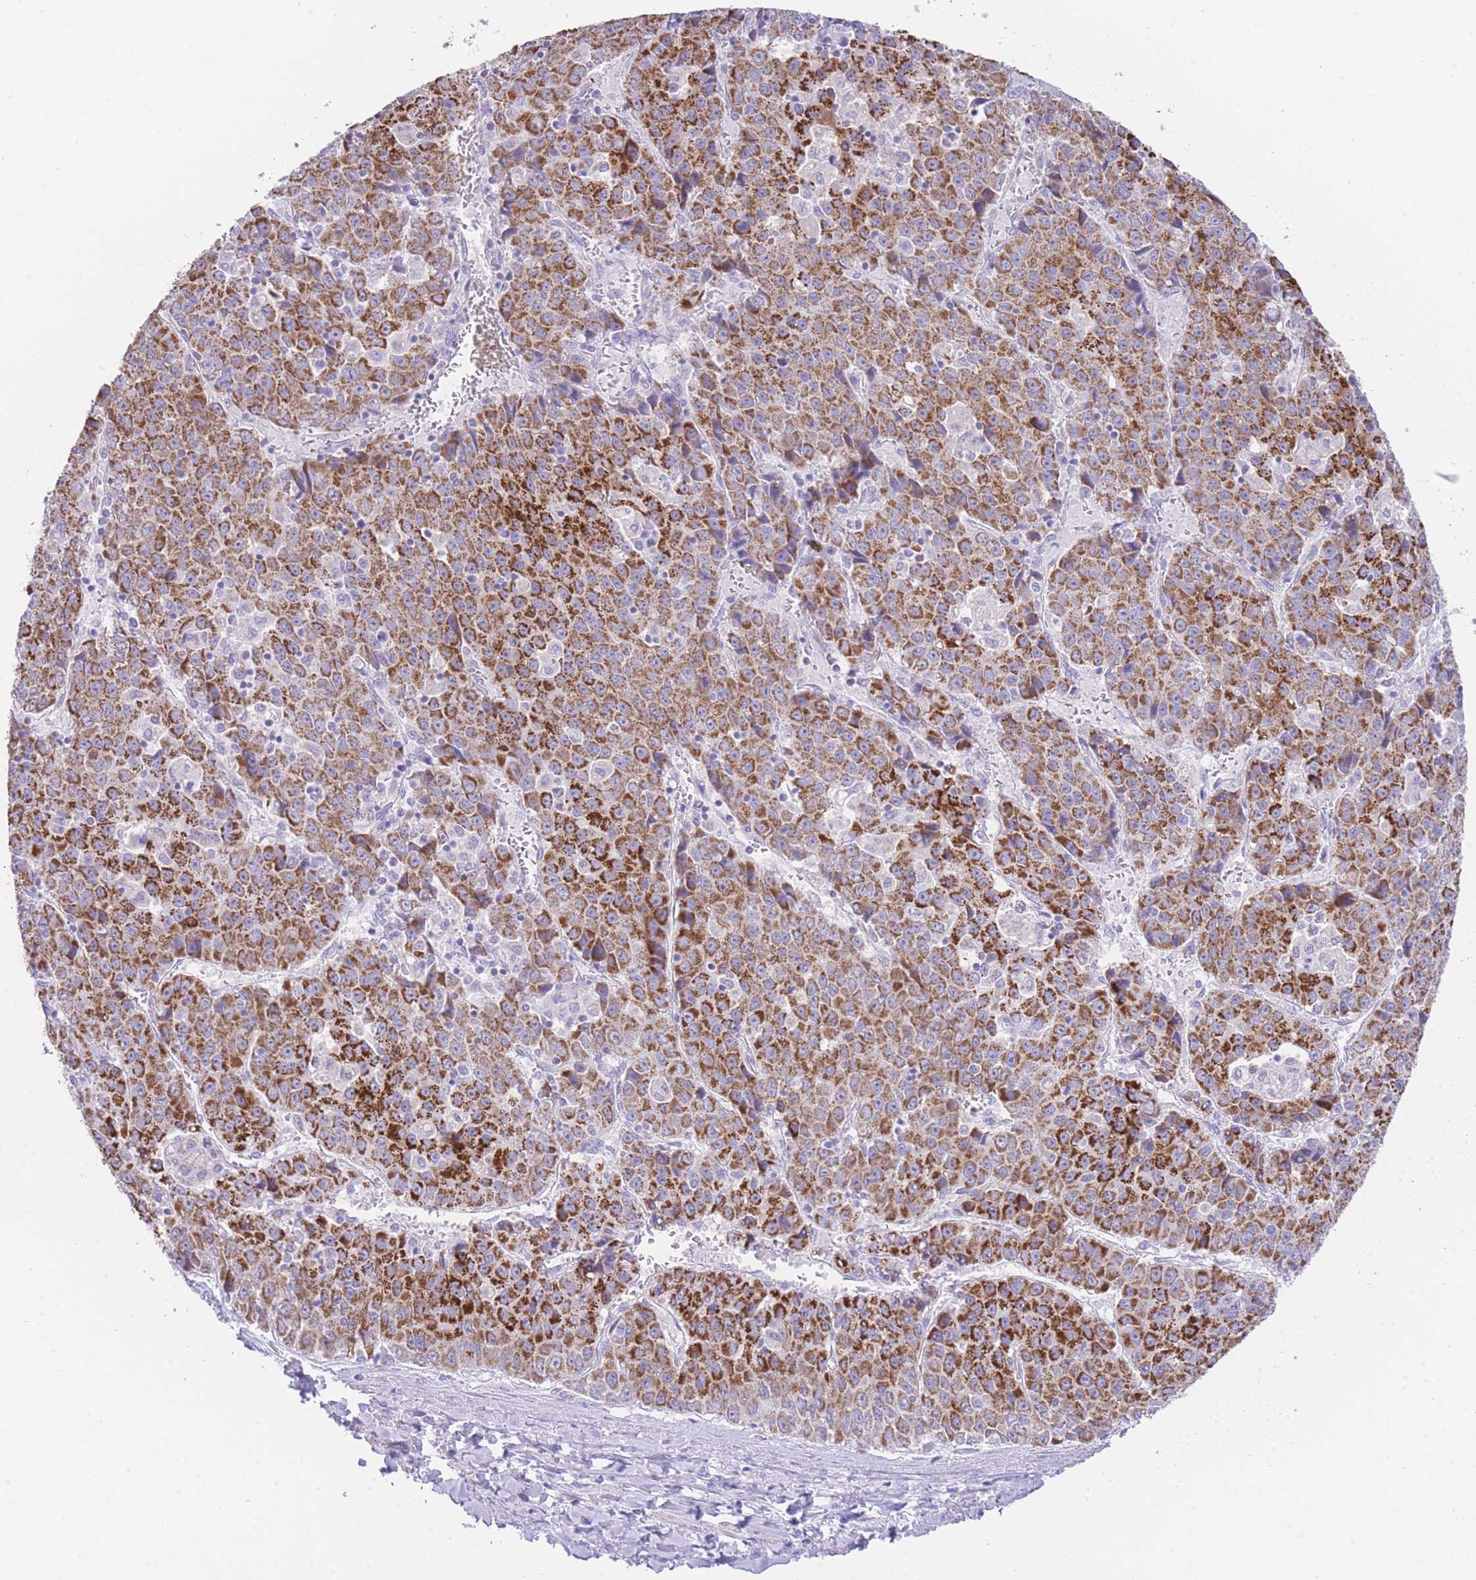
{"staining": {"intensity": "strong", "quantity": ">75%", "location": "cytoplasmic/membranous"}, "tissue": "liver cancer", "cell_type": "Tumor cells", "image_type": "cancer", "snomed": [{"axis": "morphology", "description": "Carcinoma, Hepatocellular, NOS"}, {"axis": "topography", "description": "Liver"}], "caption": "Protein analysis of liver cancer tissue reveals strong cytoplasmic/membranous staining in about >75% of tumor cells.", "gene": "ACSM4", "patient": {"sex": "female", "age": 53}}